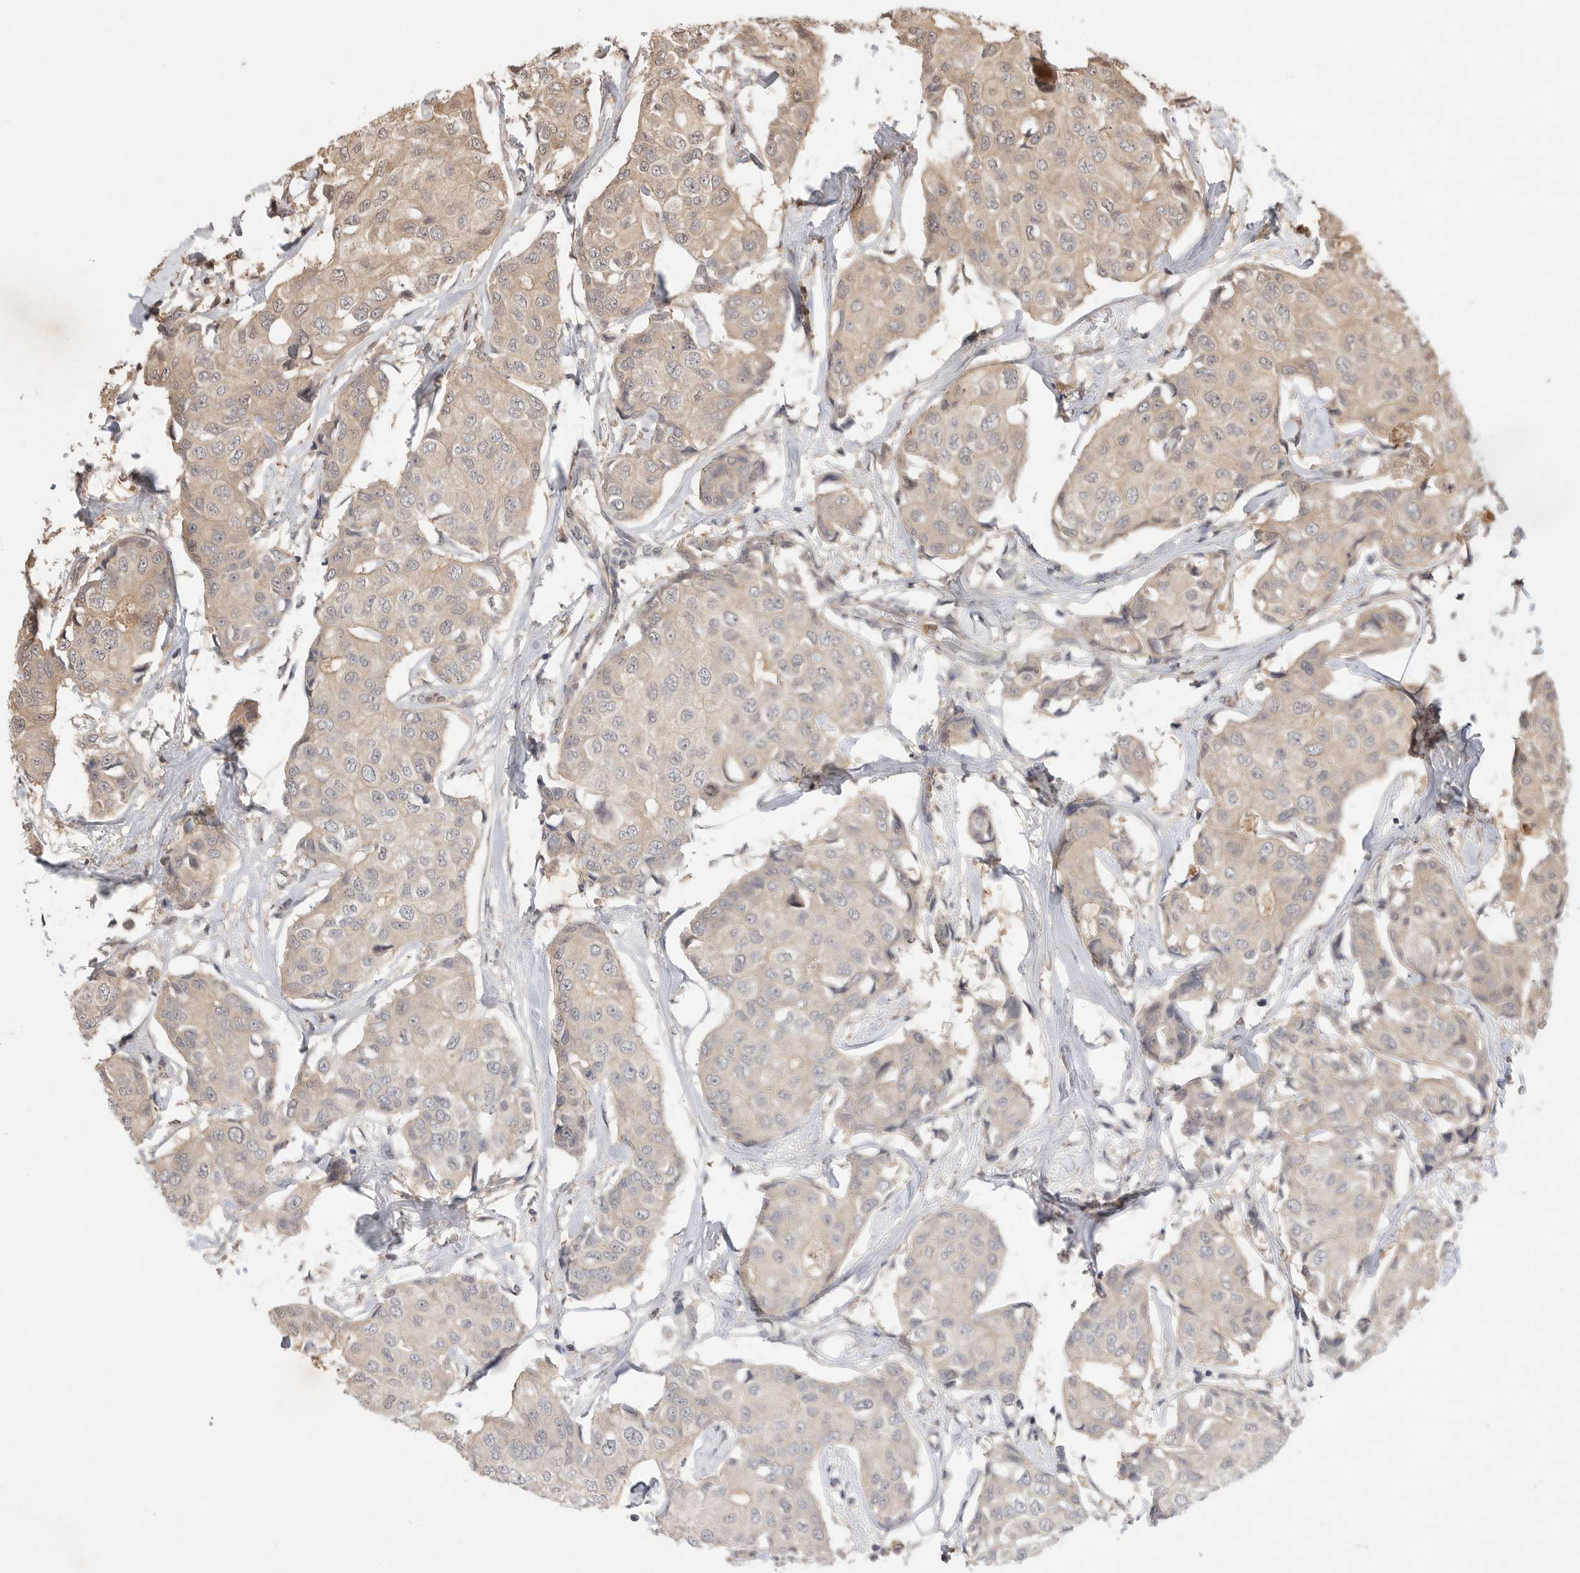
{"staining": {"intensity": "weak", "quantity": "<25%", "location": "cytoplasmic/membranous"}, "tissue": "breast cancer", "cell_type": "Tumor cells", "image_type": "cancer", "snomed": [{"axis": "morphology", "description": "Duct carcinoma"}, {"axis": "topography", "description": "Breast"}], "caption": "High power microscopy image of an IHC photomicrograph of breast infiltrating ductal carcinoma, revealing no significant expression in tumor cells. (IHC, brightfield microscopy, high magnification).", "gene": "PRMT3", "patient": {"sex": "female", "age": 80}}